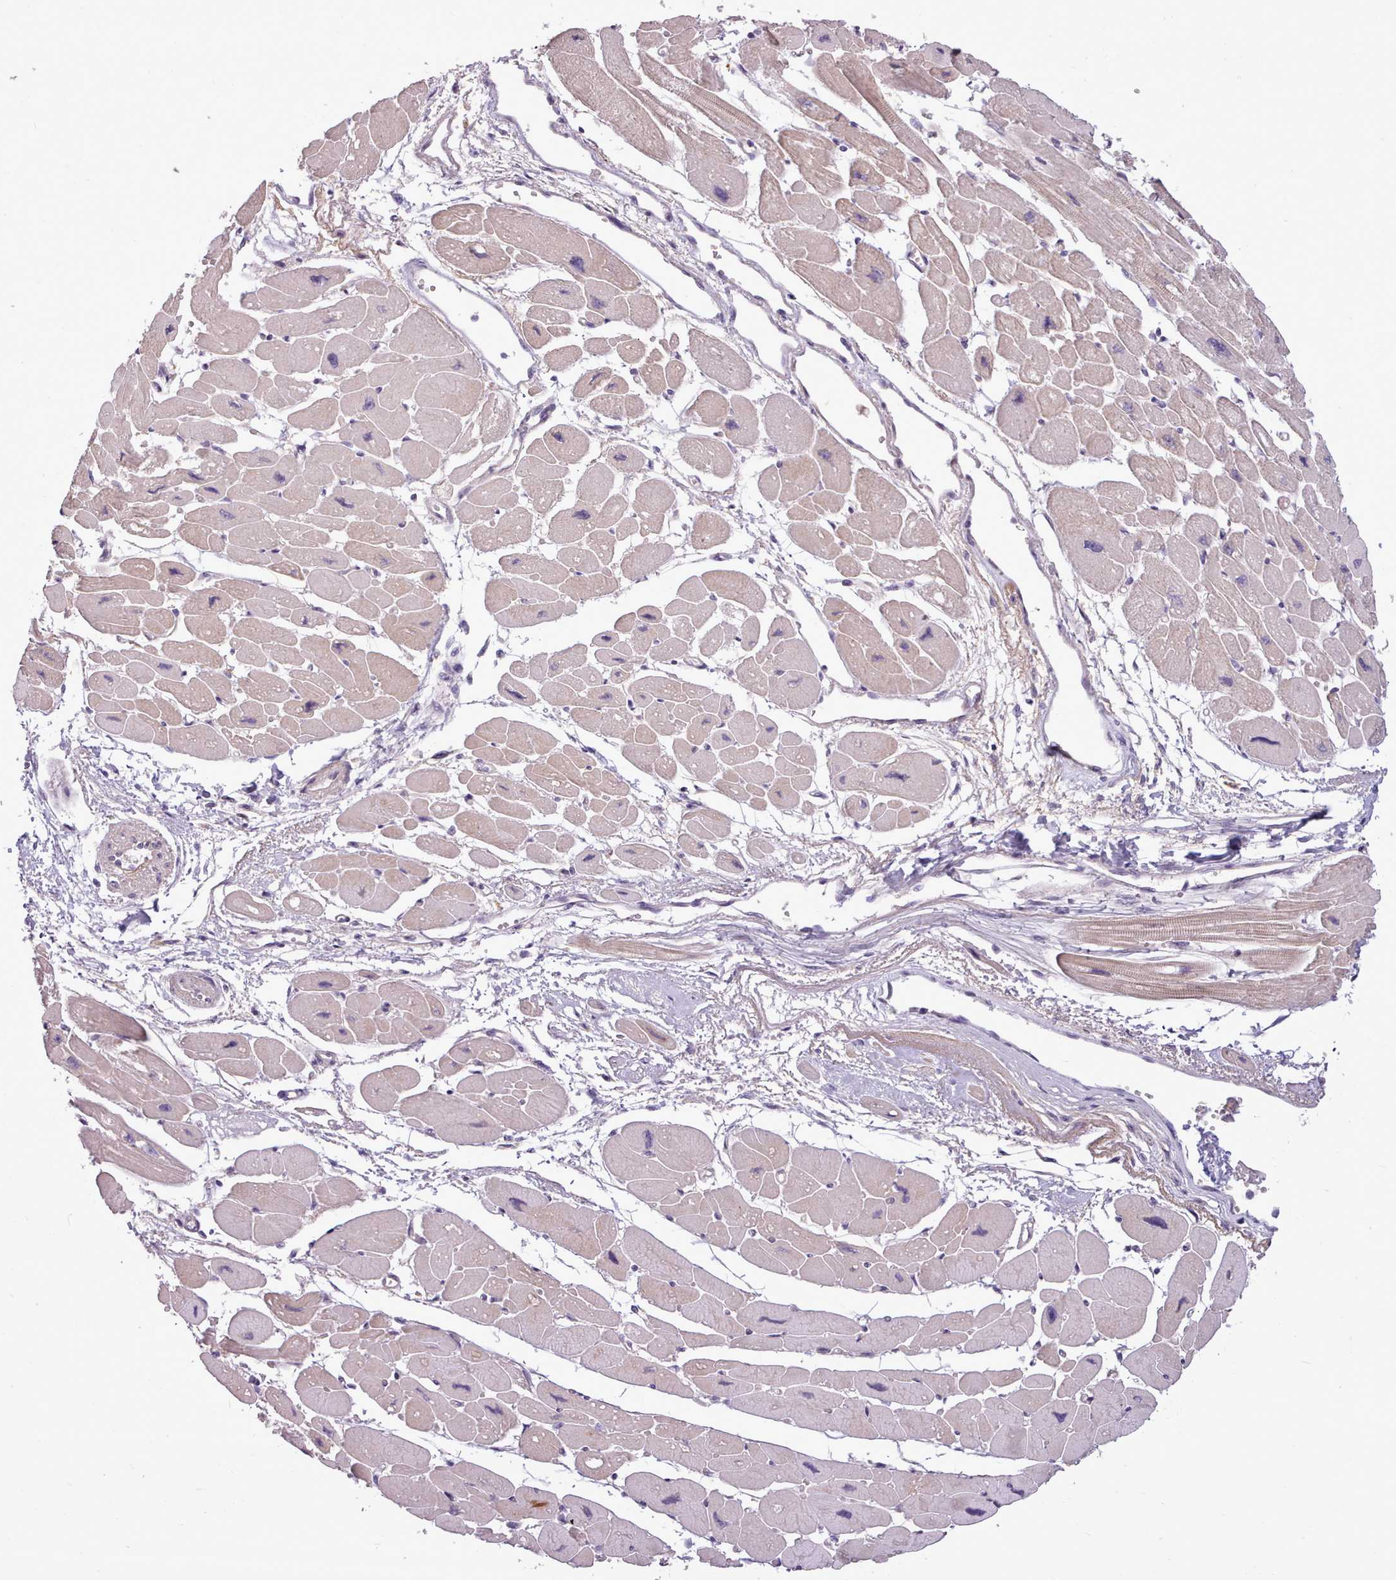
{"staining": {"intensity": "weak", "quantity": "25%-75%", "location": "cytoplasmic/membranous"}, "tissue": "heart muscle", "cell_type": "Cardiomyocytes", "image_type": "normal", "snomed": [{"axis": "morphology", "description": "Normal tissue, NOS"}, {"axis": "topography", "description": "Heart"}], "caption": "Immunohistochemical staining of benign human heart muscle demonstrates 25%-75% levels of weak cytoplasmic/membranous protein staining in approximately 25%-75% of cardiomyocytes.", "gene": "NMRK1", "patient": {"sex": "female", "age": 54}}